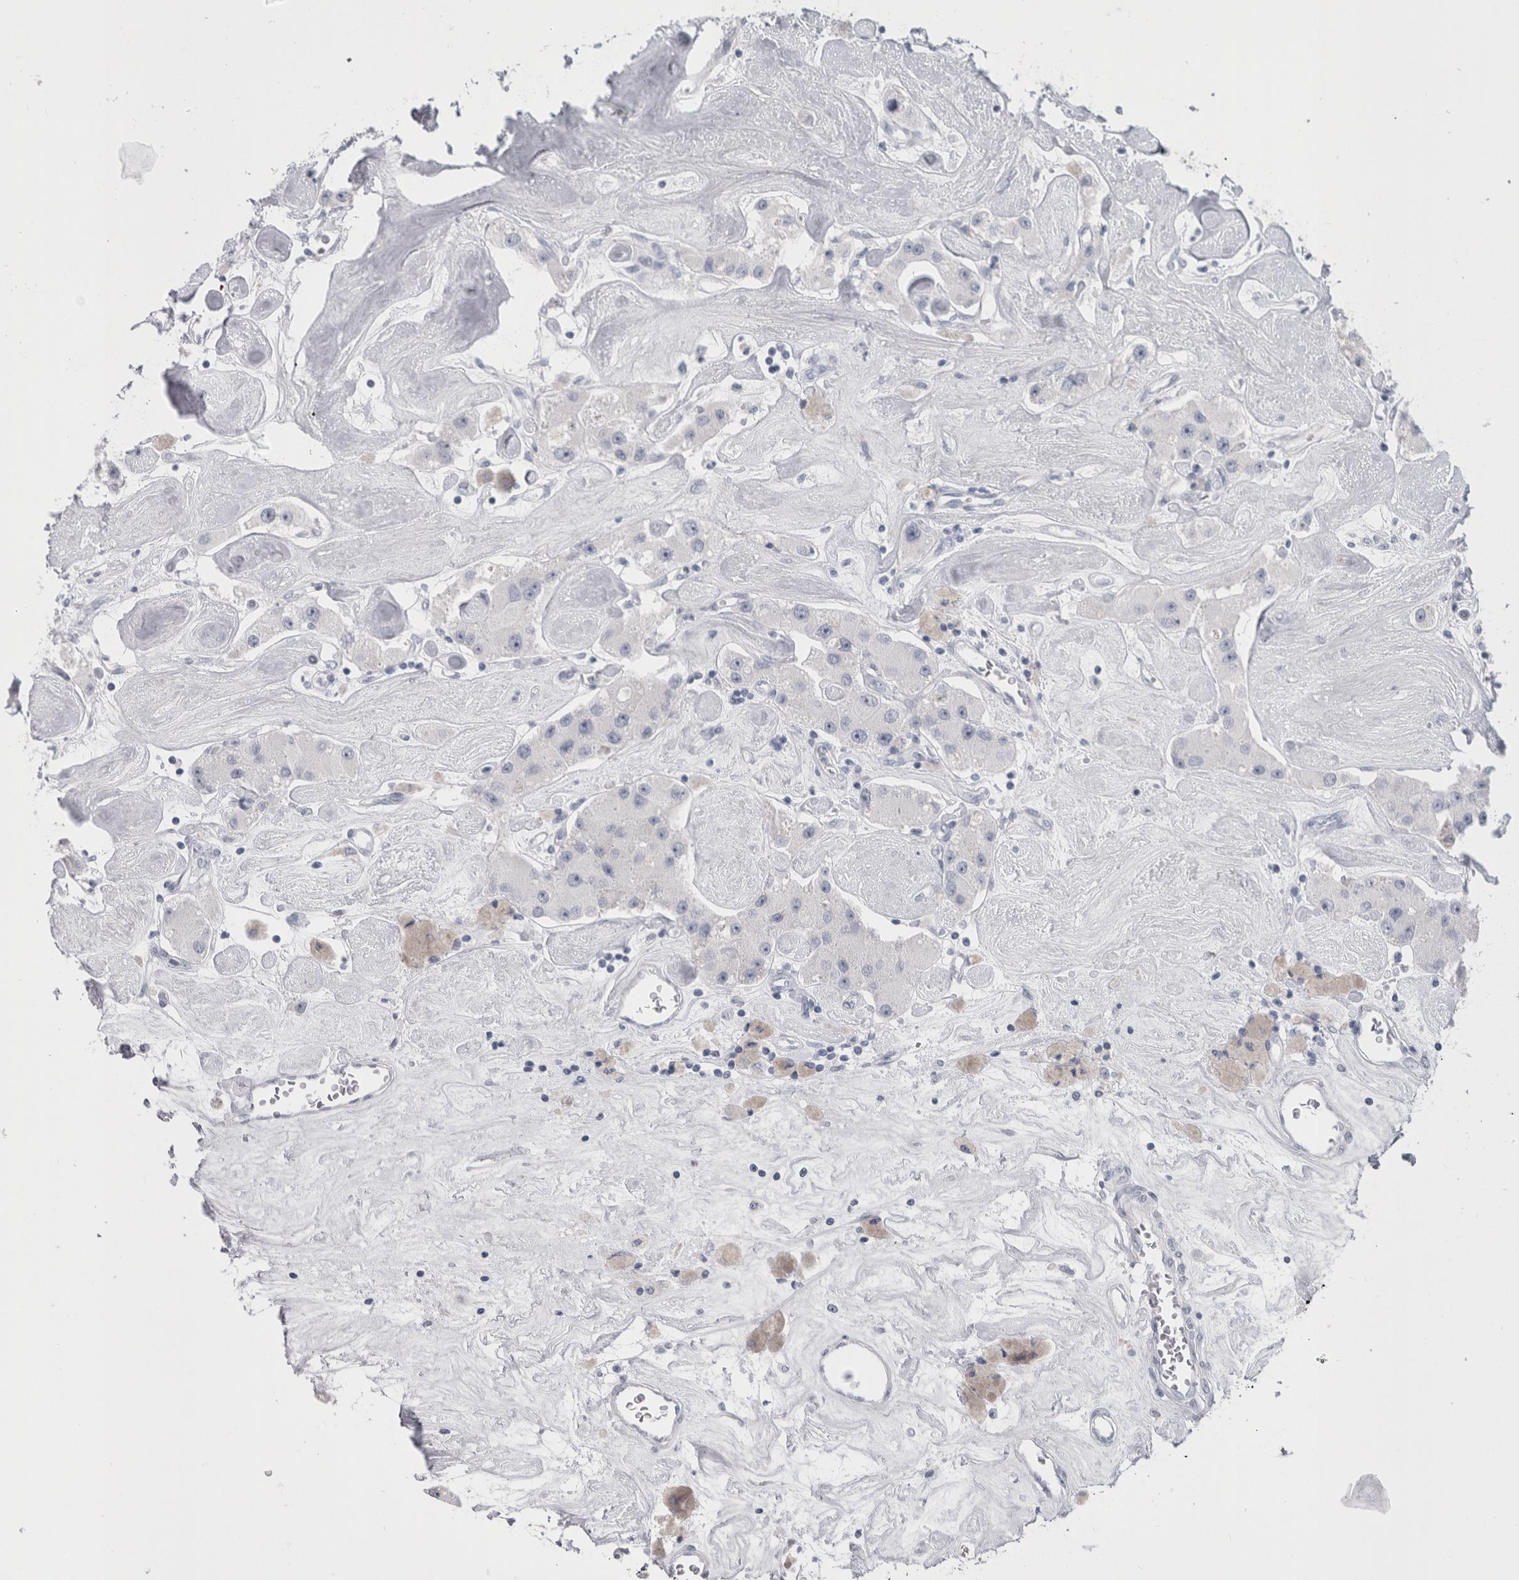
{"staining": {"intensity": "negative", "quantity": "none", "location": "none"}, "tissue": "carcinoid", "cell_type": "Tumor cells", "image_type": "cancer", "snomed": [{"axis": "morphology", "description": "Carcinoid, malignant, NOS"}, {"axis": "topography", "description": "Pancreas"}], "caption": "Carcinoid stained for a protein using immunohistochemistry shows no positivity tumor cells.", "gene": "MSMB", "patient": {"sex": "male", "age": 41}}